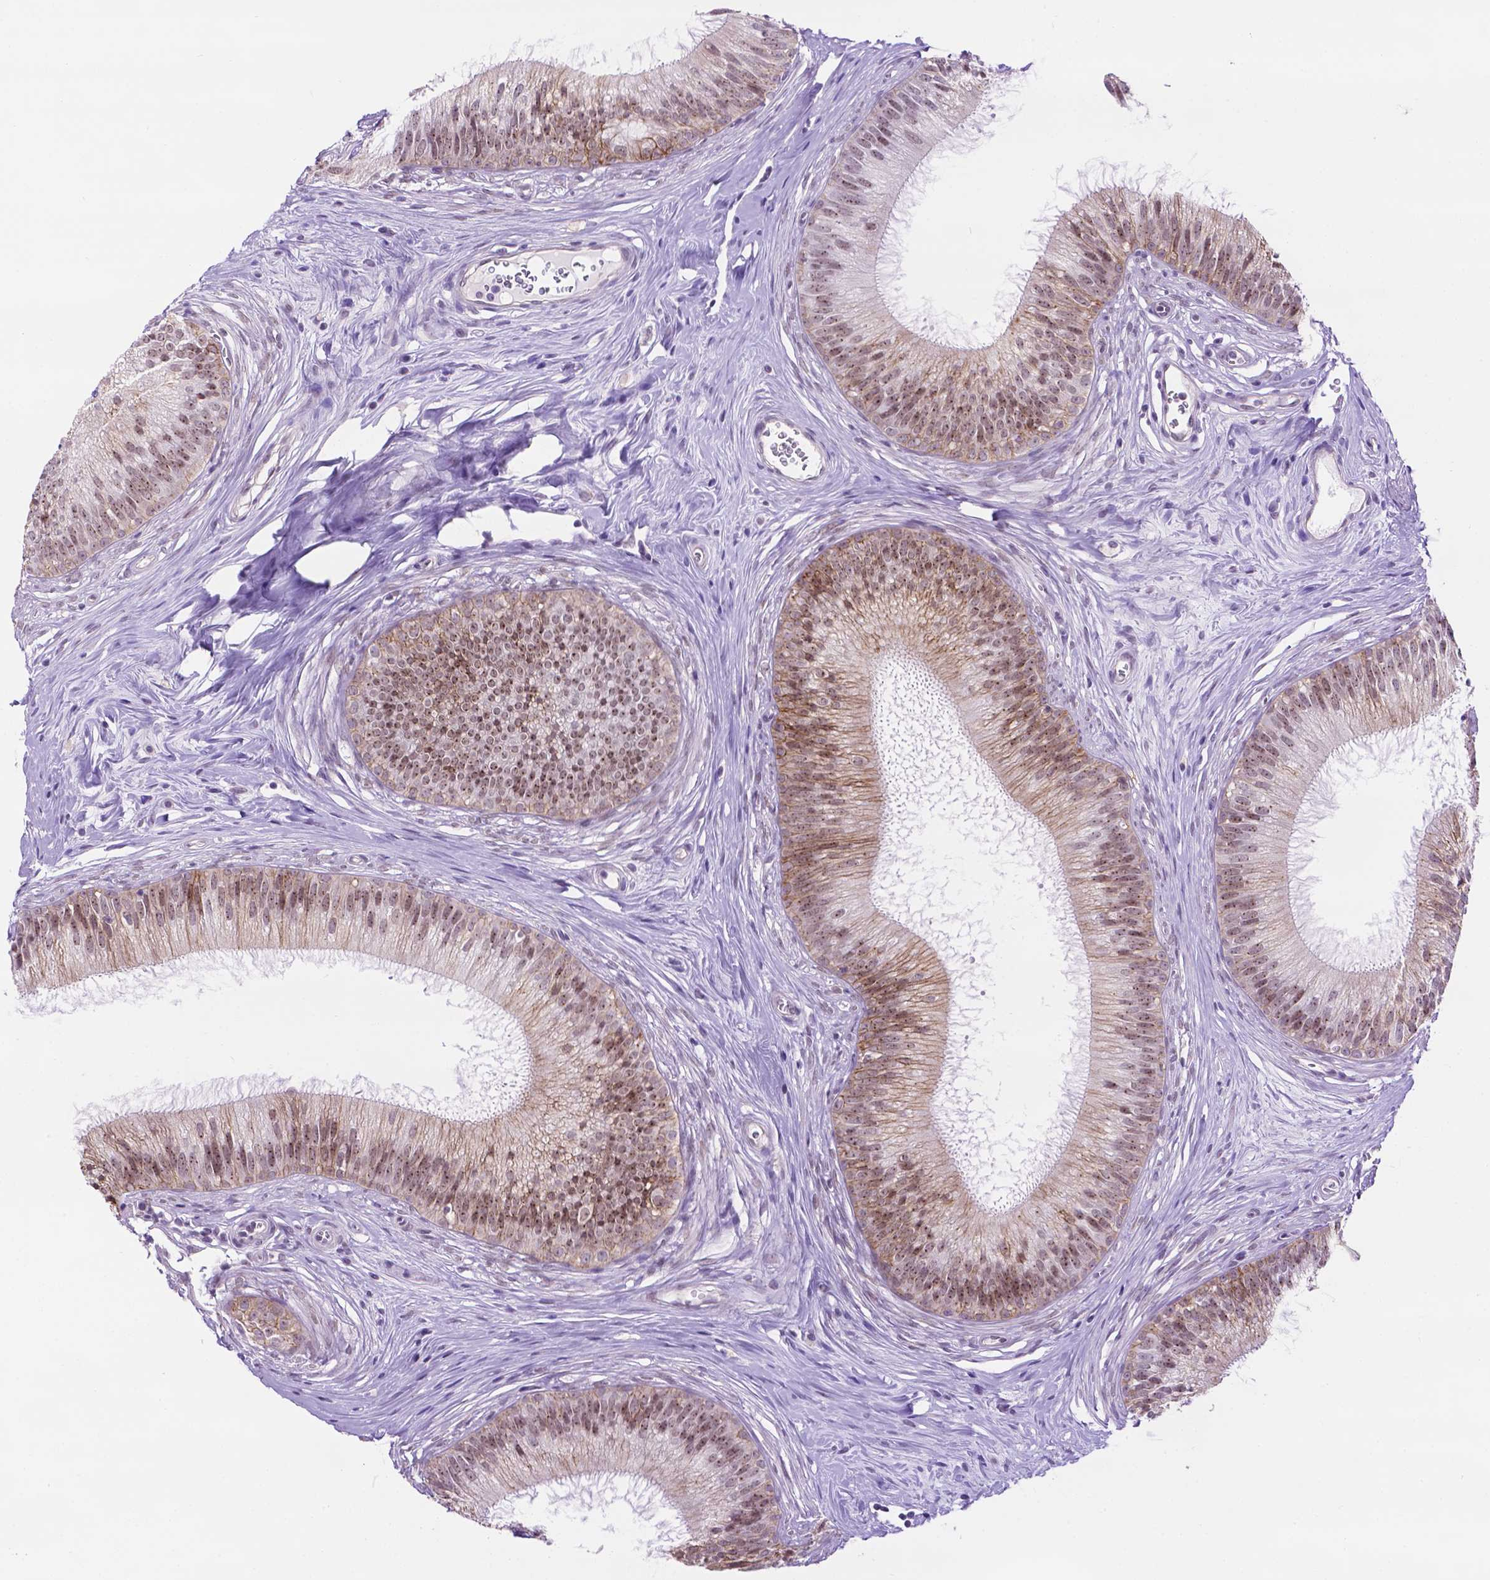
{"staining": {"intensity": "moderate", "quantity": "25%-75%", "location": "cytoplasmic/membranous,nuclear"}, "tissue": "epididymis", "cell_type": "Glandular cells", "image_type": "normal", "snomed": [{"axis": "morphology", "description": "Normal tissue, NOS"}, {"axis": "topography", "description": "Epididymis"}], "caption": "Epididymis stained with DAB (3,3'-diaminobenzidine) immunohistochemistry (IHC) reveals medium levels of moderate cytoplasmic/membranous,nuclear positivity in about 25%-75% of glandular cells.", "gene": "TACSTD2", "patient": {"sex": "male", "age": 24}}